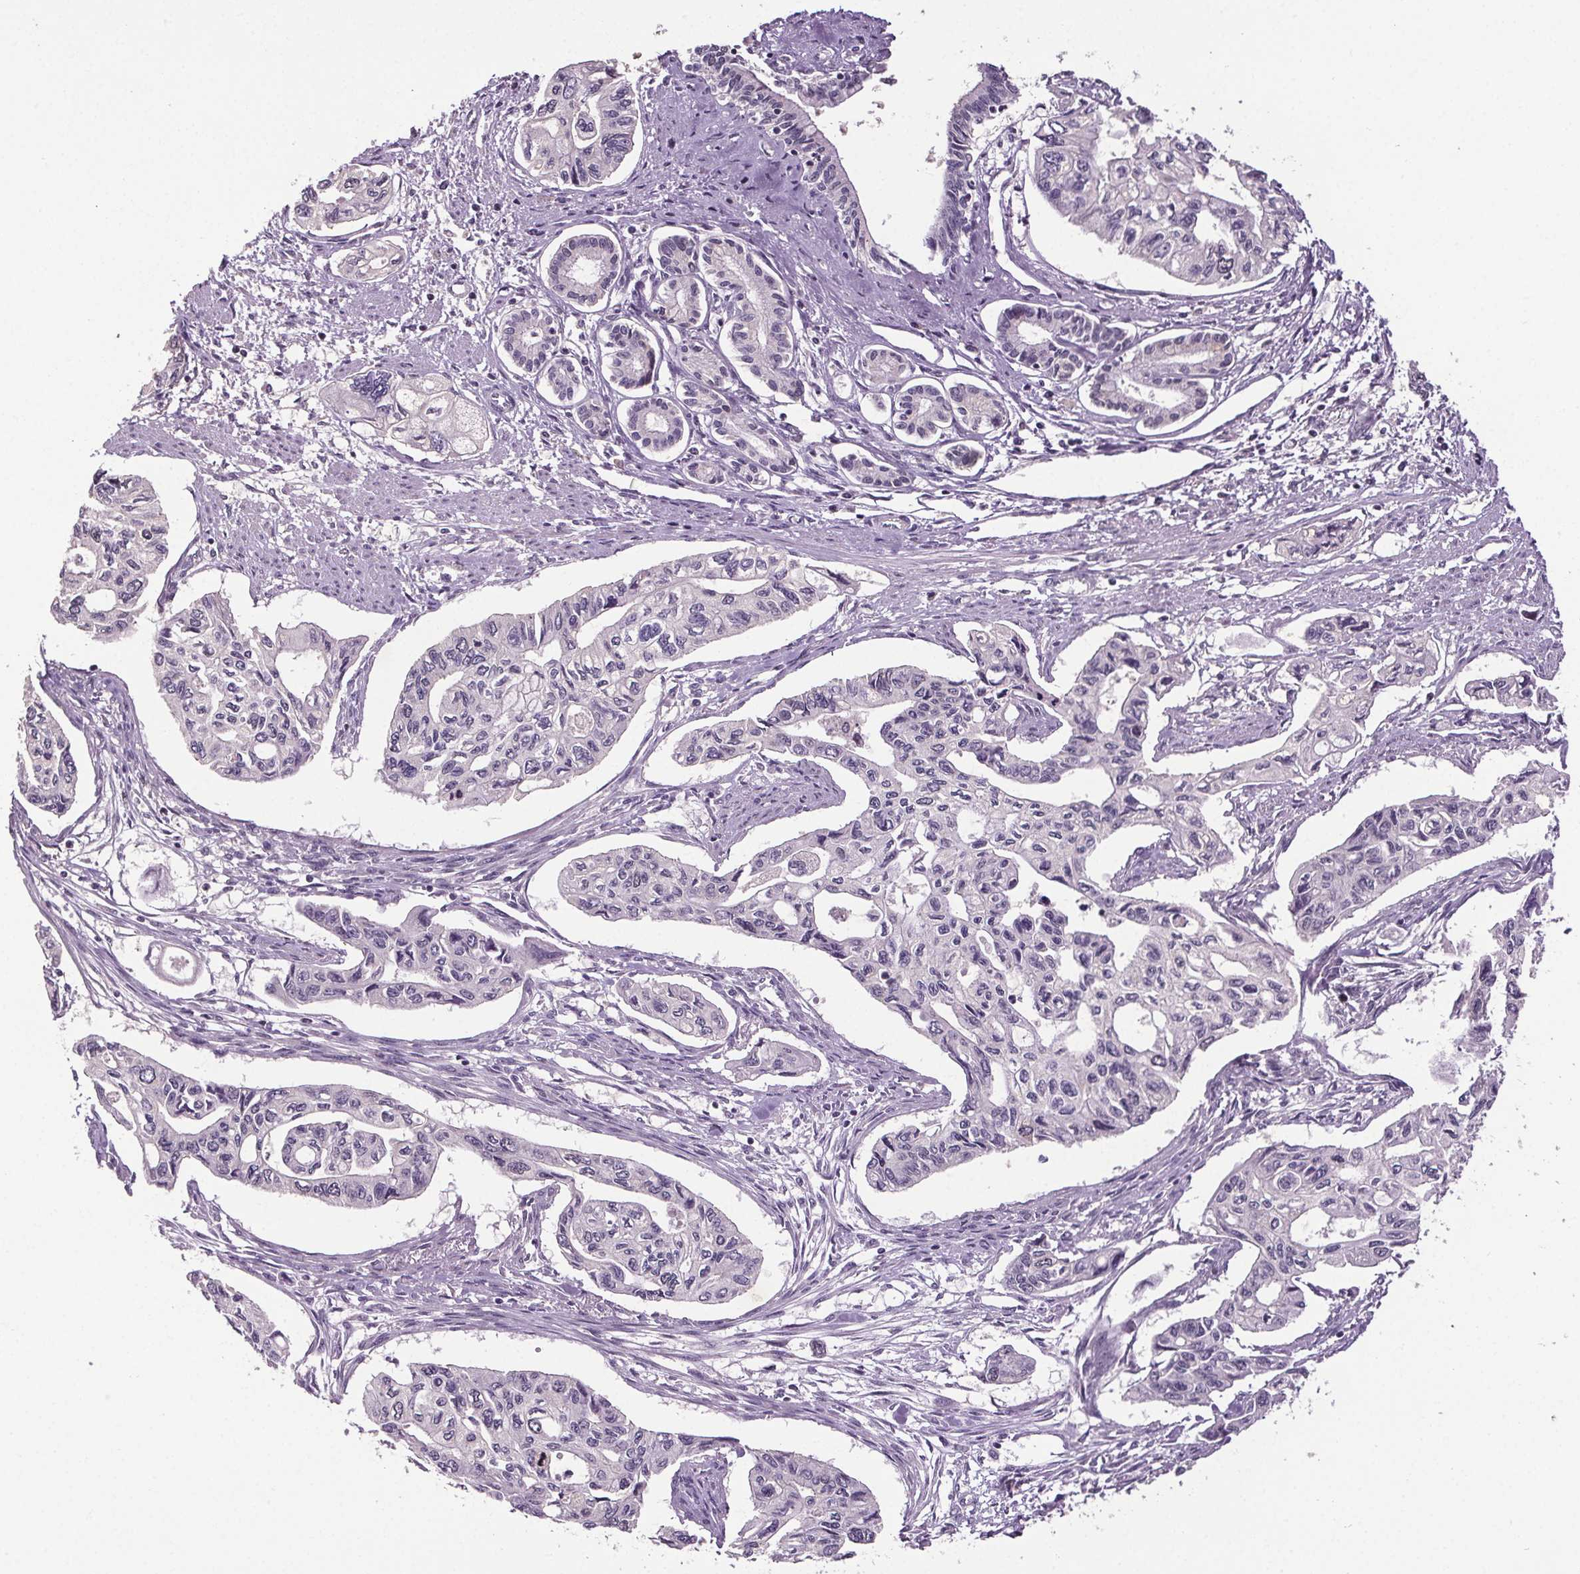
{"staining": {"intensity": "negative", "quantity": "none", "location": "none"}, "tissue": "pancreatic cancer", "cell_type": "Tumor cells", "image_type": "cancer", "snomed": [{"axis": "morphology", "description": "Adenocarcinoma, NOS"}, {"axis": "topography", "description": "Pancreas"}], "caption": "Image shows no significant protein expression in tumor cells of pancreatic cancer (adenocarcinoma).", "gene": "CENPF", "patient": {"sex": "female", "age": 76}}